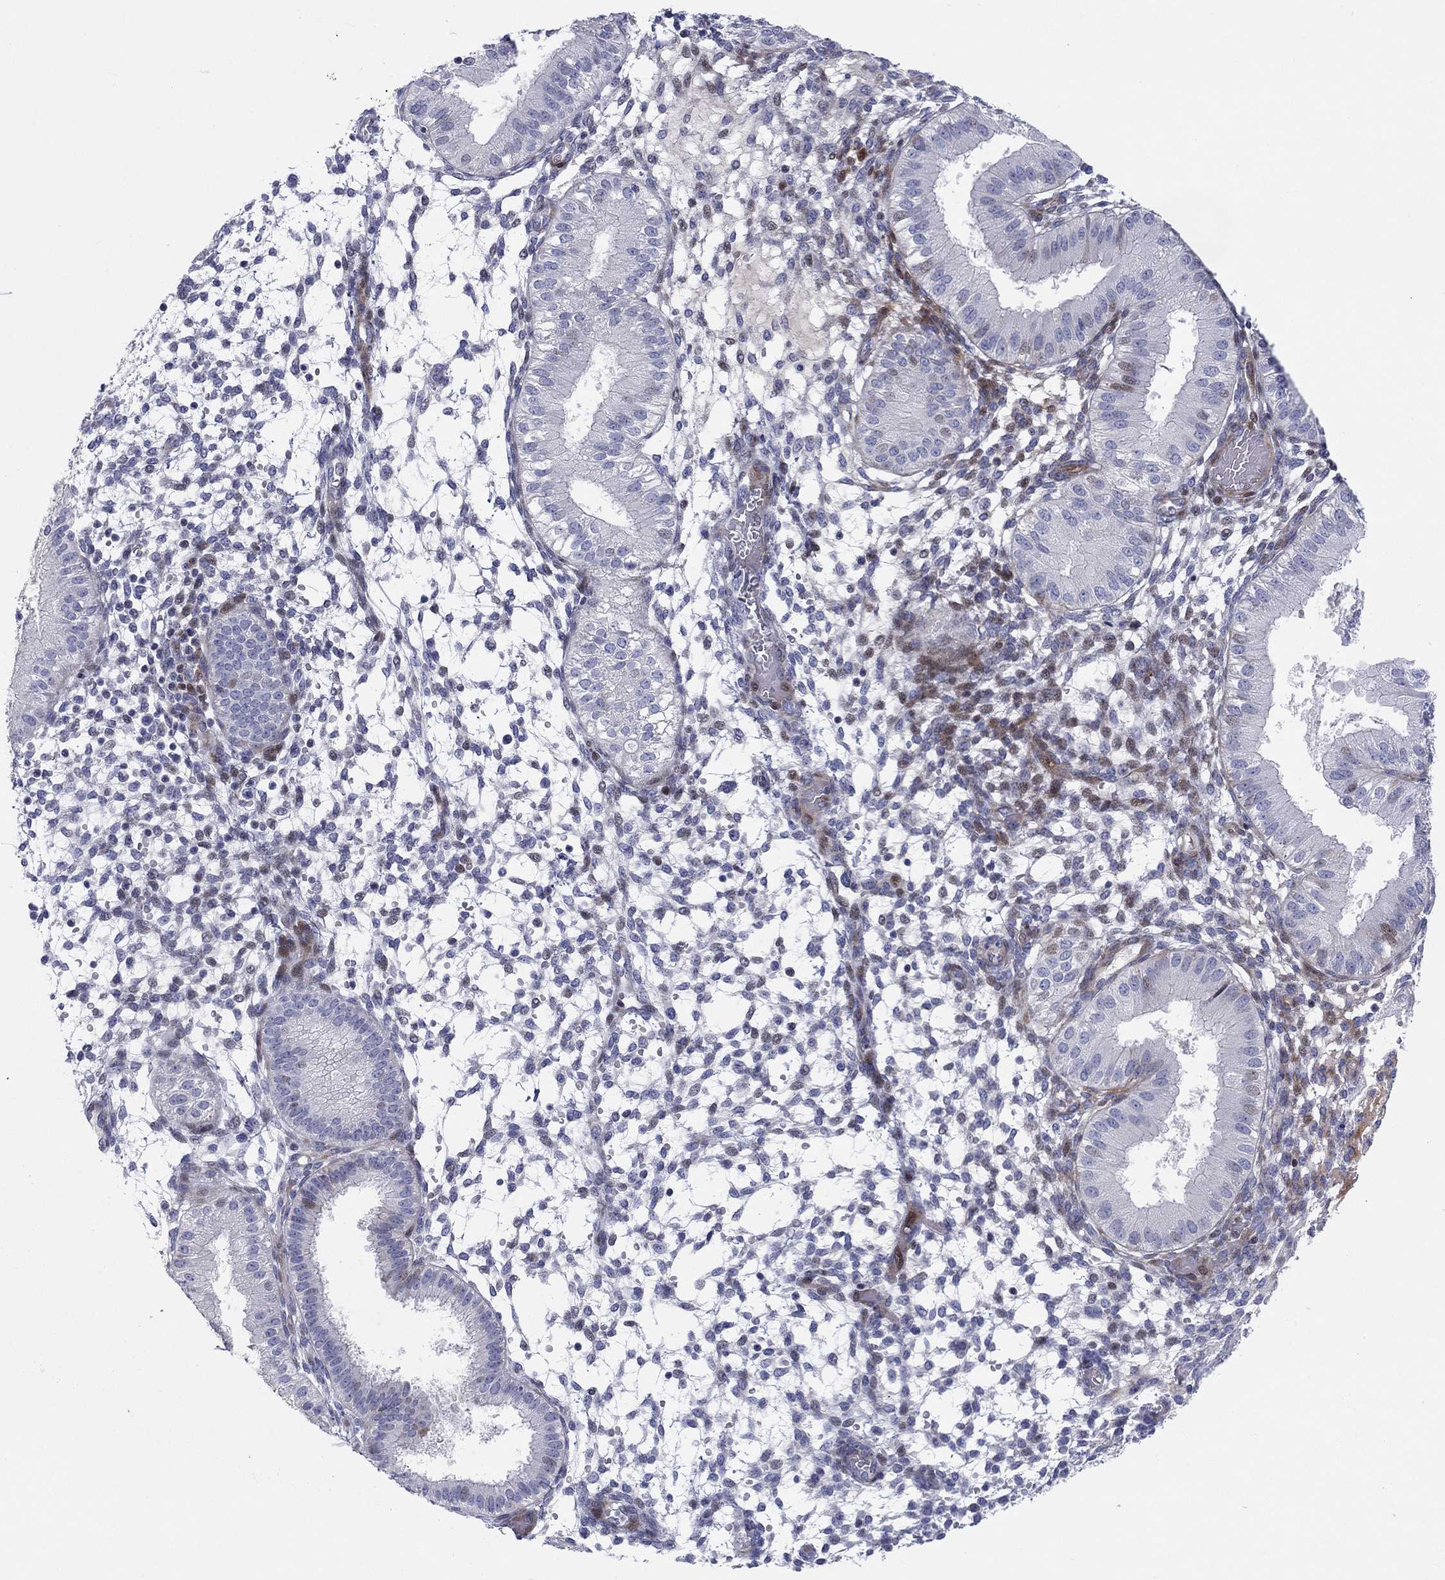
{"staining": {"intensity": "negative", "quantity": "none", "location": "none"}, "tissue": "endometrium", "cell_type": "Cells in endometrial stroma", "image_type": "normal", "snomed": [{"axis": "morphology", "description": "Normal tissue, NOS"}, {"axis": "topography", "description": "Endometrium"}], "caption": "Cells in endometrial stroma show no significant staining in normal endometrium. (DAB (3,3'-diaminobenzidine) immunohistochemistry (IHC), high magnification).", "gene": "ARHGAP36", "patient": {"sex": "female", "age": 43}}